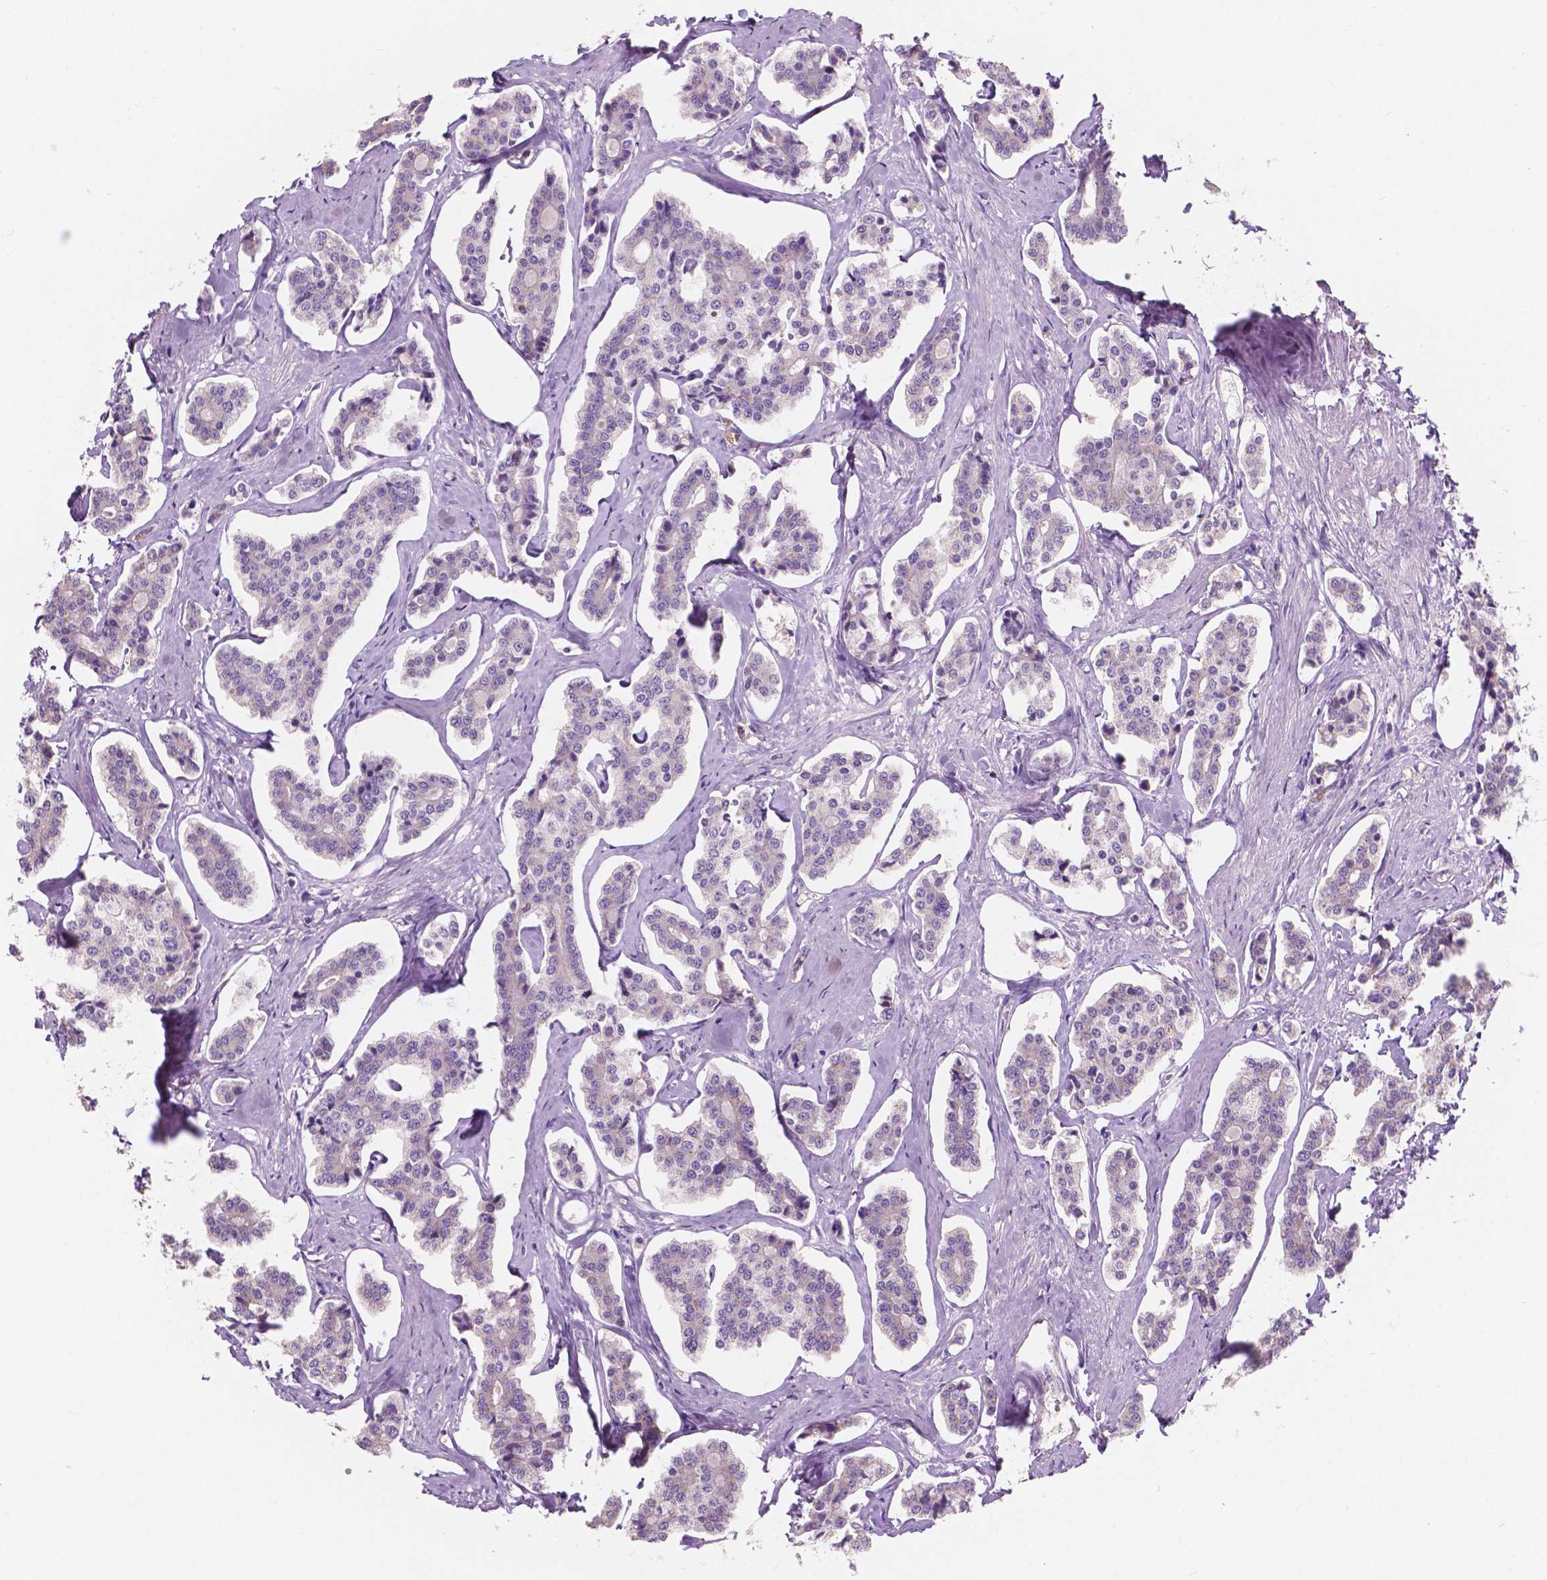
{"staining": {"intensity": "negative", "quantity": "none", "location": "none"}, "tissue": "carcinoid", "cell_type": "Tumor cells", "image_type": "cancer", "snomed": [{"axis": "morphology", "description": "Carcinoid, malignant, NOS"}, {"axis": "topography", "description": "Small intestine"}], "caption": "Immunohistochemistry (IHC) of carcinoid reveals no expression in tumor cells.", "gene": "SEMA4A", "patient": {"sex": "female", "age": 65}}